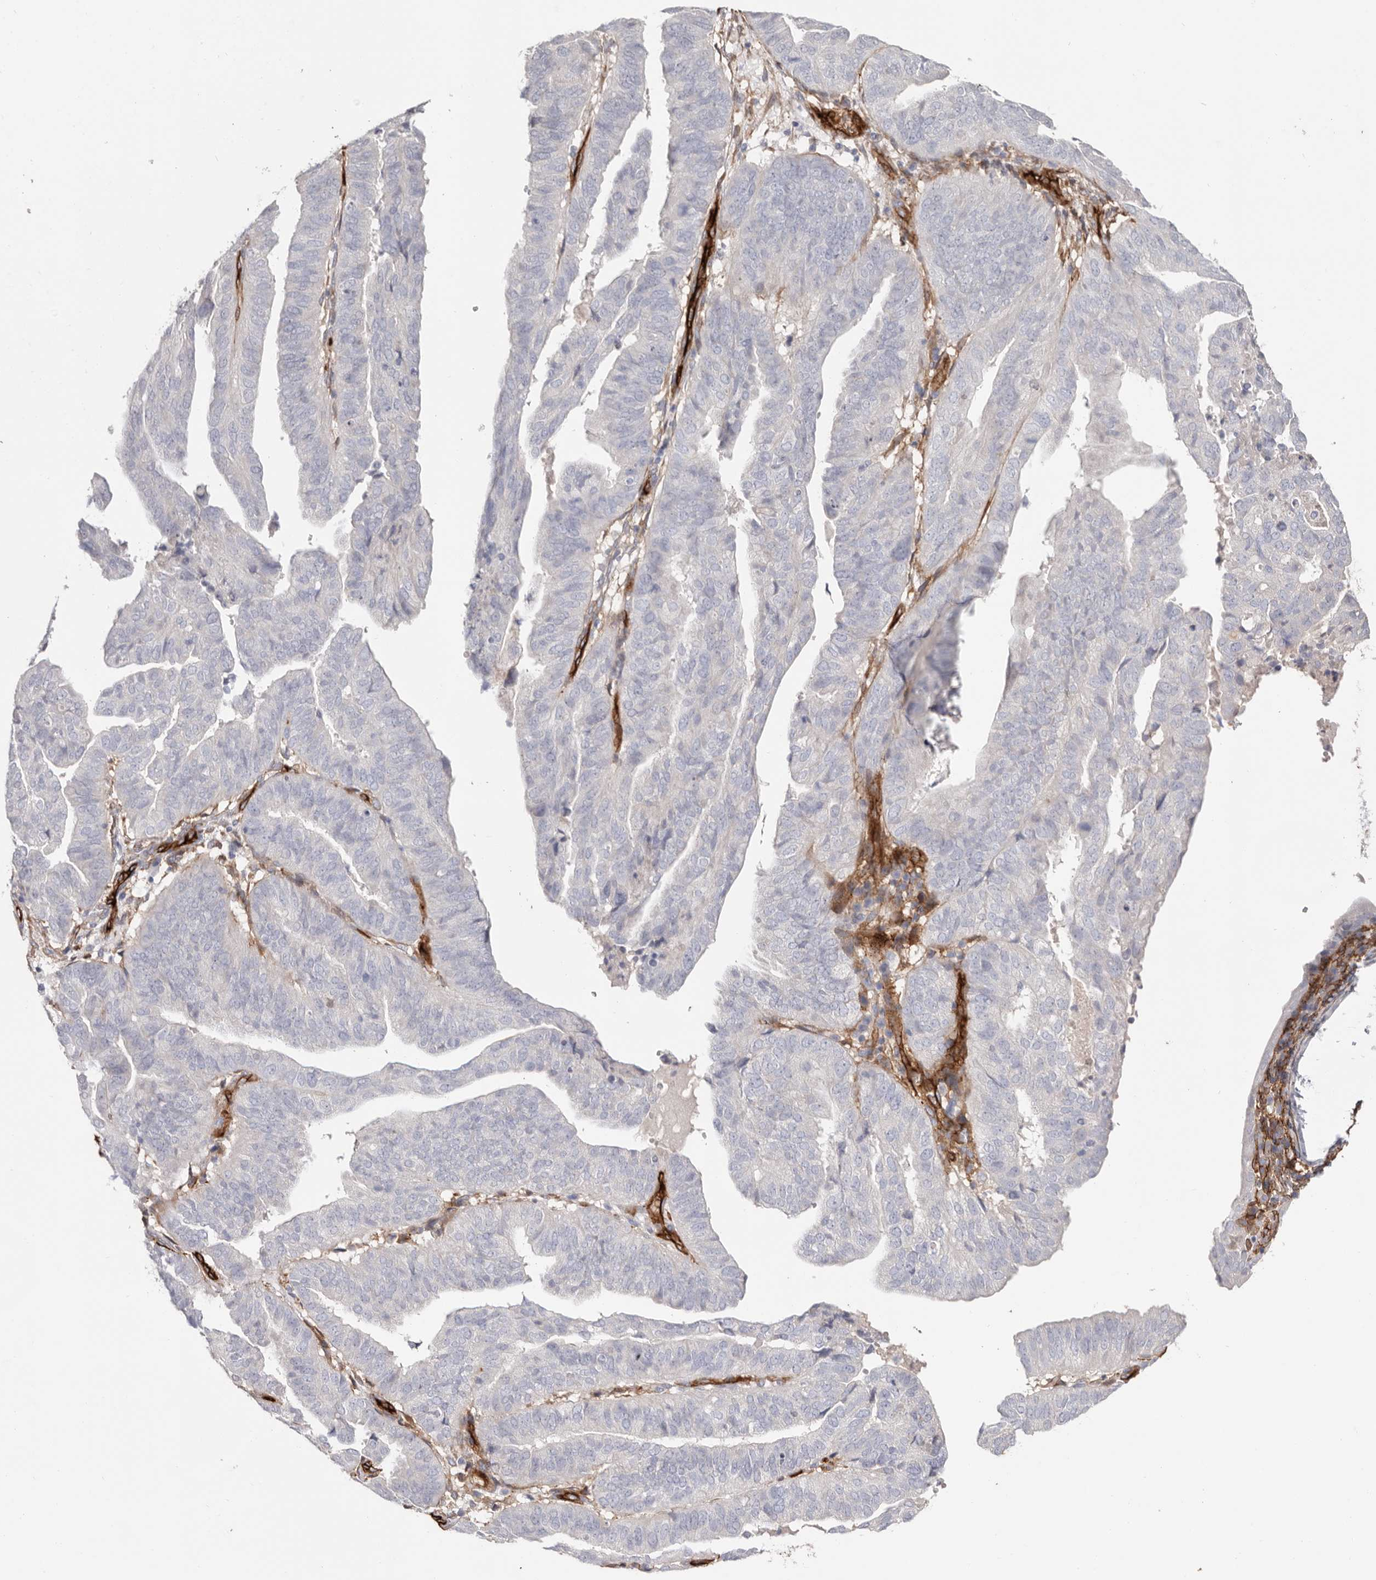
{"staining": {"intensity": "negative", "quantity": "none", "location": "none"}, "tissue": "endometrial cancer", "cell_type": "Tumor cells", "image_type": "cancer", "snomed": [{"axis": "morphology", "description": "Adenocarcinoma, NOS"}, {"axis": "topography", "description": "Uterus"}], "caption": "Tumor cells show no significant protein expression in endometrial cancer. Nuclei are stained in blue.", "gene": "LRRC66", "patient": {"sex": "female", "age": 77}}